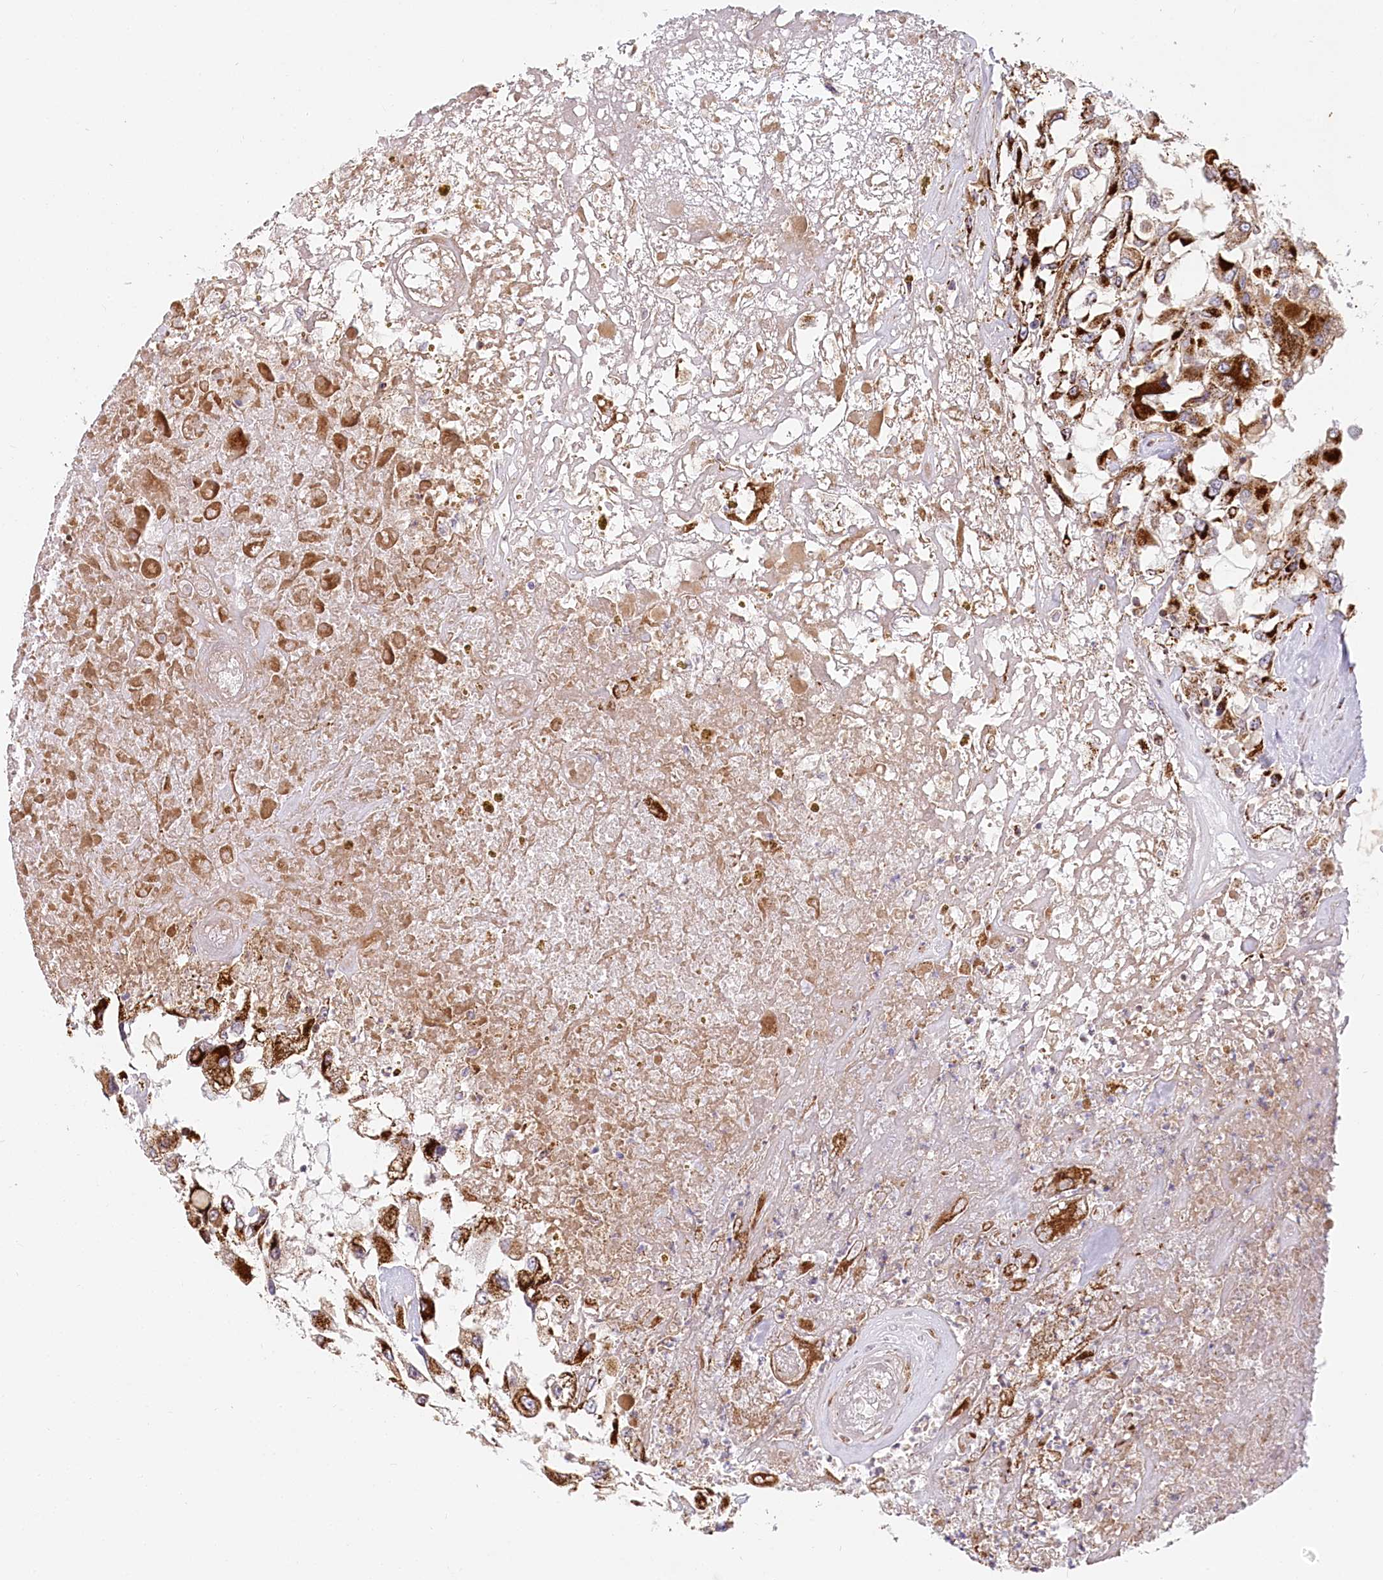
{"staining": {"intensity": "strong", "quantity": ">75%", "location": "cytoplasmic/membranous"}, "tissue": "renal cancer", "cell_type": "Tumor cells", "image_type": "cancer", "snomed": [{"axis": "morphology", "description": "Adenocarcinoma, NOS"}, {"axis": "topography", "description": "Kidney"}], "caption": "Renal cancer stained with immunohistochemistry (IHC) displays strong cytoplasmic/membranous expression in about >75% of tumor cells.", "gene": "UMPS", "patient": {"sex": "female", "age": 52}}